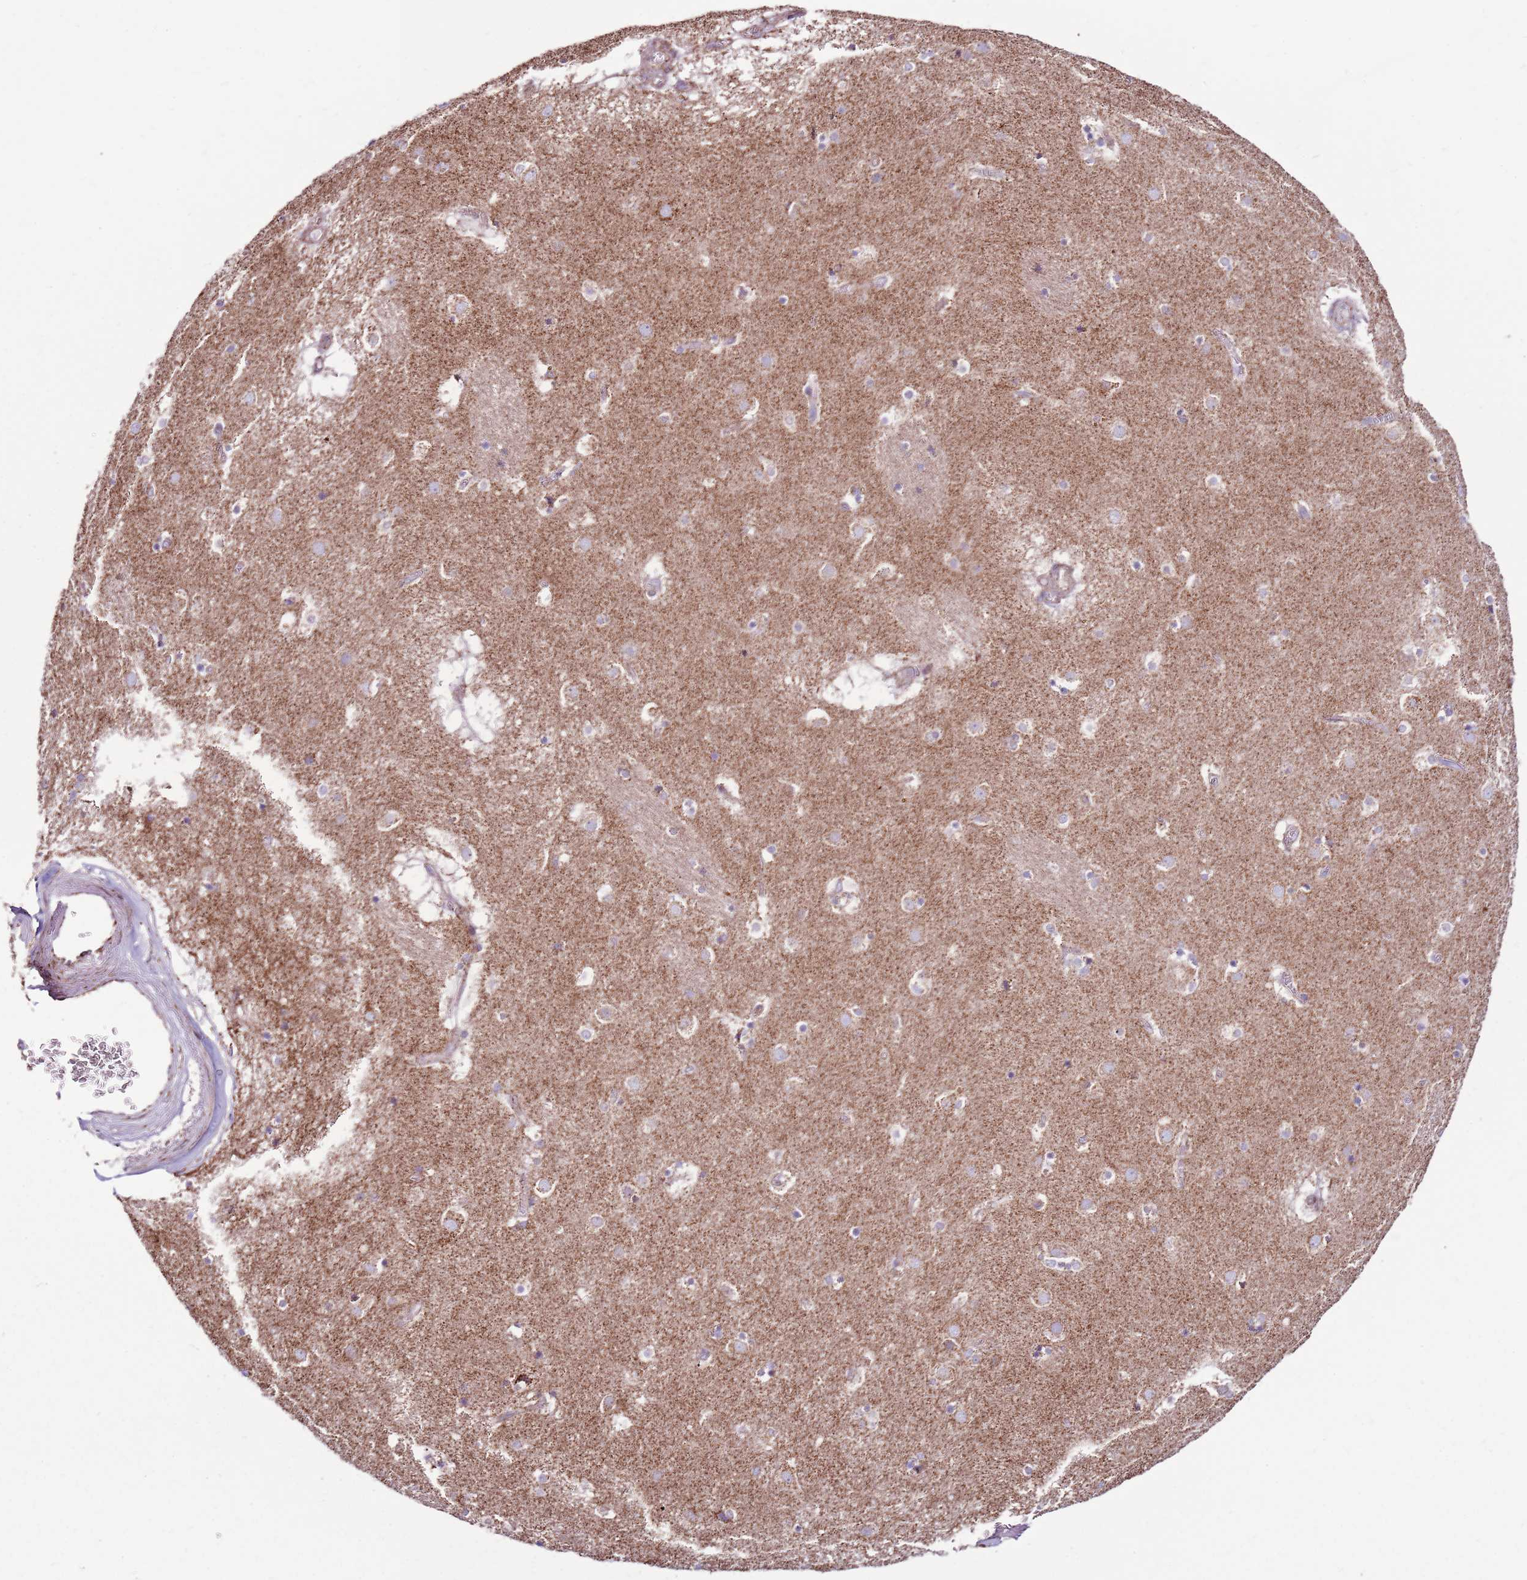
{"staining": {"intensity": "negative", "quantity": "none", "location": "none"}, "tissue": "caudate", "cell_type": "Glial cells", "image_type": "normal", "snomed": [{"axis": "morphology", "description": "Normal tissue, NOS"}, {"axis": "topography", "description": "Lateral ventricle wall"}], "caption": "DAB immunohistochemical staining of unremarkable human caudate exhibits no significant staining in glial cells.", "gene": "HECTD4", "patient": {"sex": "male", "age": 70}}